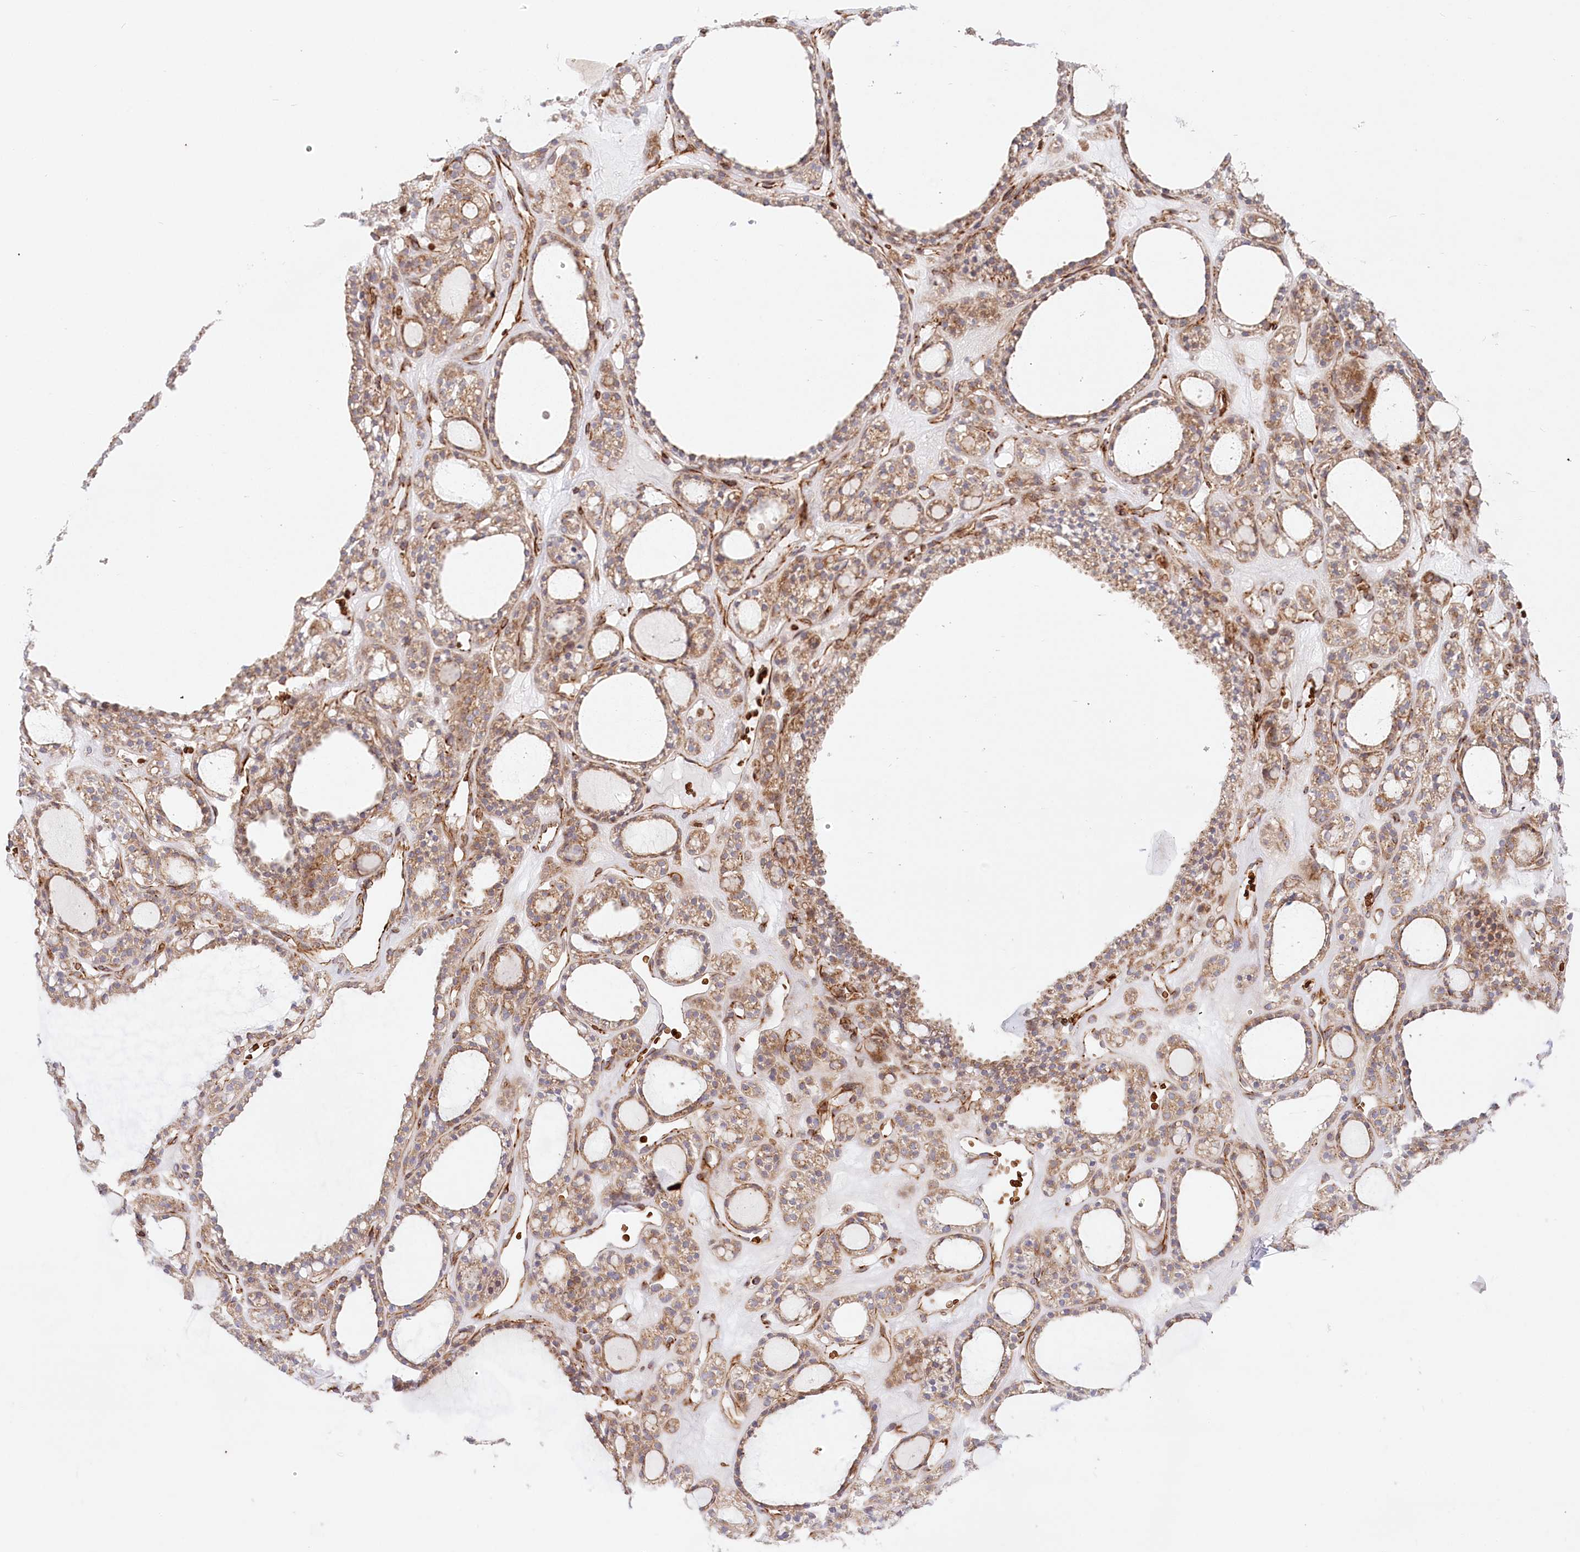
{"staining": {"intensity": "moderate", "quantity": ">75%", "location": "cytoplasmic/membranous"}, "tissue": "thyroid gland", "cell_type": "Glandular cells", "image_type": "normal", "snomed": [{"axis": "morphology", "description": "Normal tissue, NOS"}, {"axis": "topography", "description": "Thyroid gland"}], "caption": "High-power microscopy captured an IHC micrograph of benign thyroid gland, revealing moderate cytoplasmic/membranous expression in about >75% of glandular cells.", "gene": "COMMD3", "patient": {"sex": "female", "age": 28}}